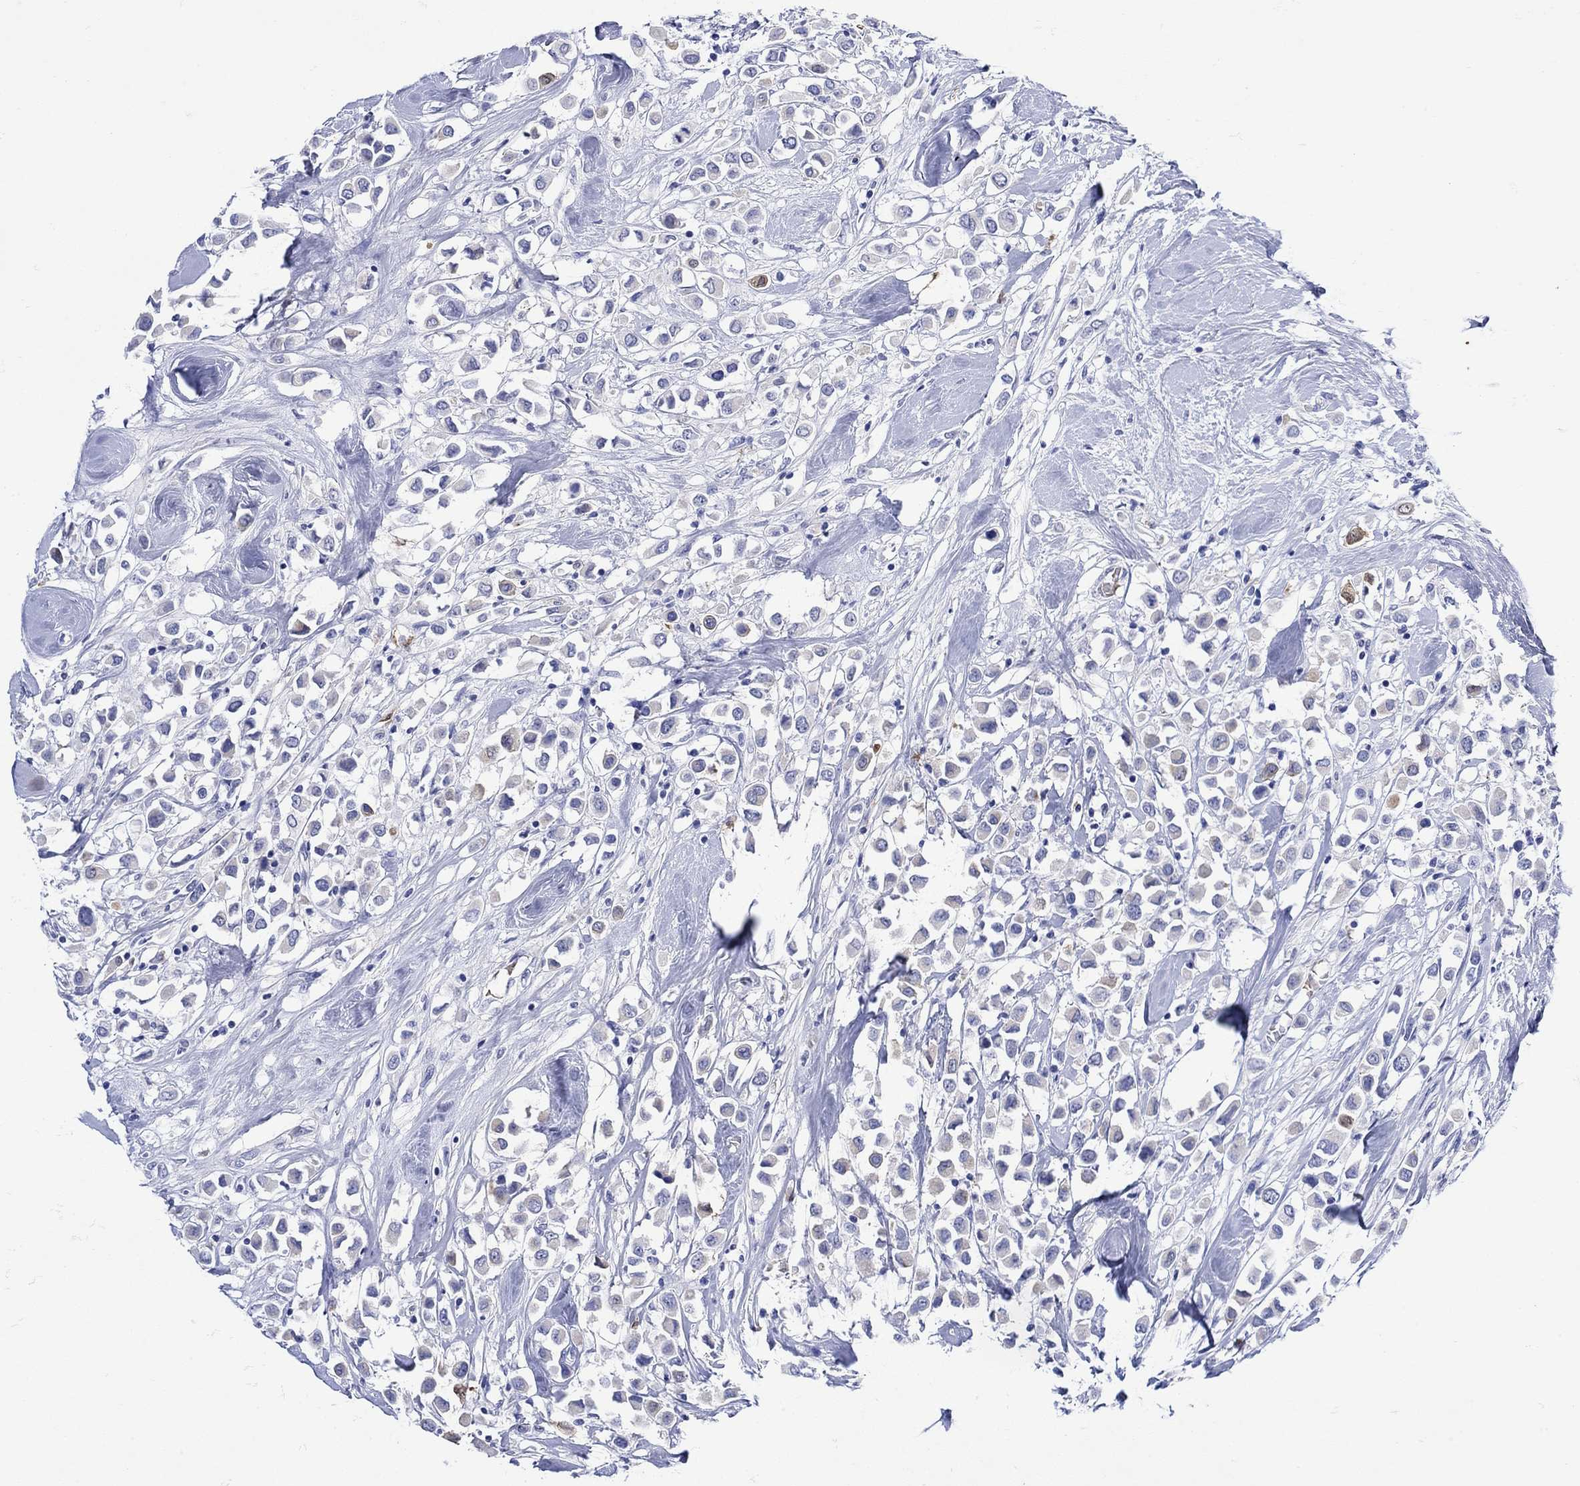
{"staining": {"intensity": "negative", "quantity": "none", "location": "none"}, "tissue": "breast cancer", "cell_type": "Tumor cells", "image_type": "cancer", "snomed": [{"axis": "morphology", "description": "Duct carcinoma"}, {"axis": "topography", "description": "Breast"}], "caption": "High magnification brightfield microscopy of breast cancer (invasive ductal carcinoma) stained with DAB (3,3'-diaminobenzidine) (brown) and counterstained with hematoxylin (blue): tumor cells show no significant staining.", "gene": "LINGO3", "patient": {"sex": "female", "age": 61}}